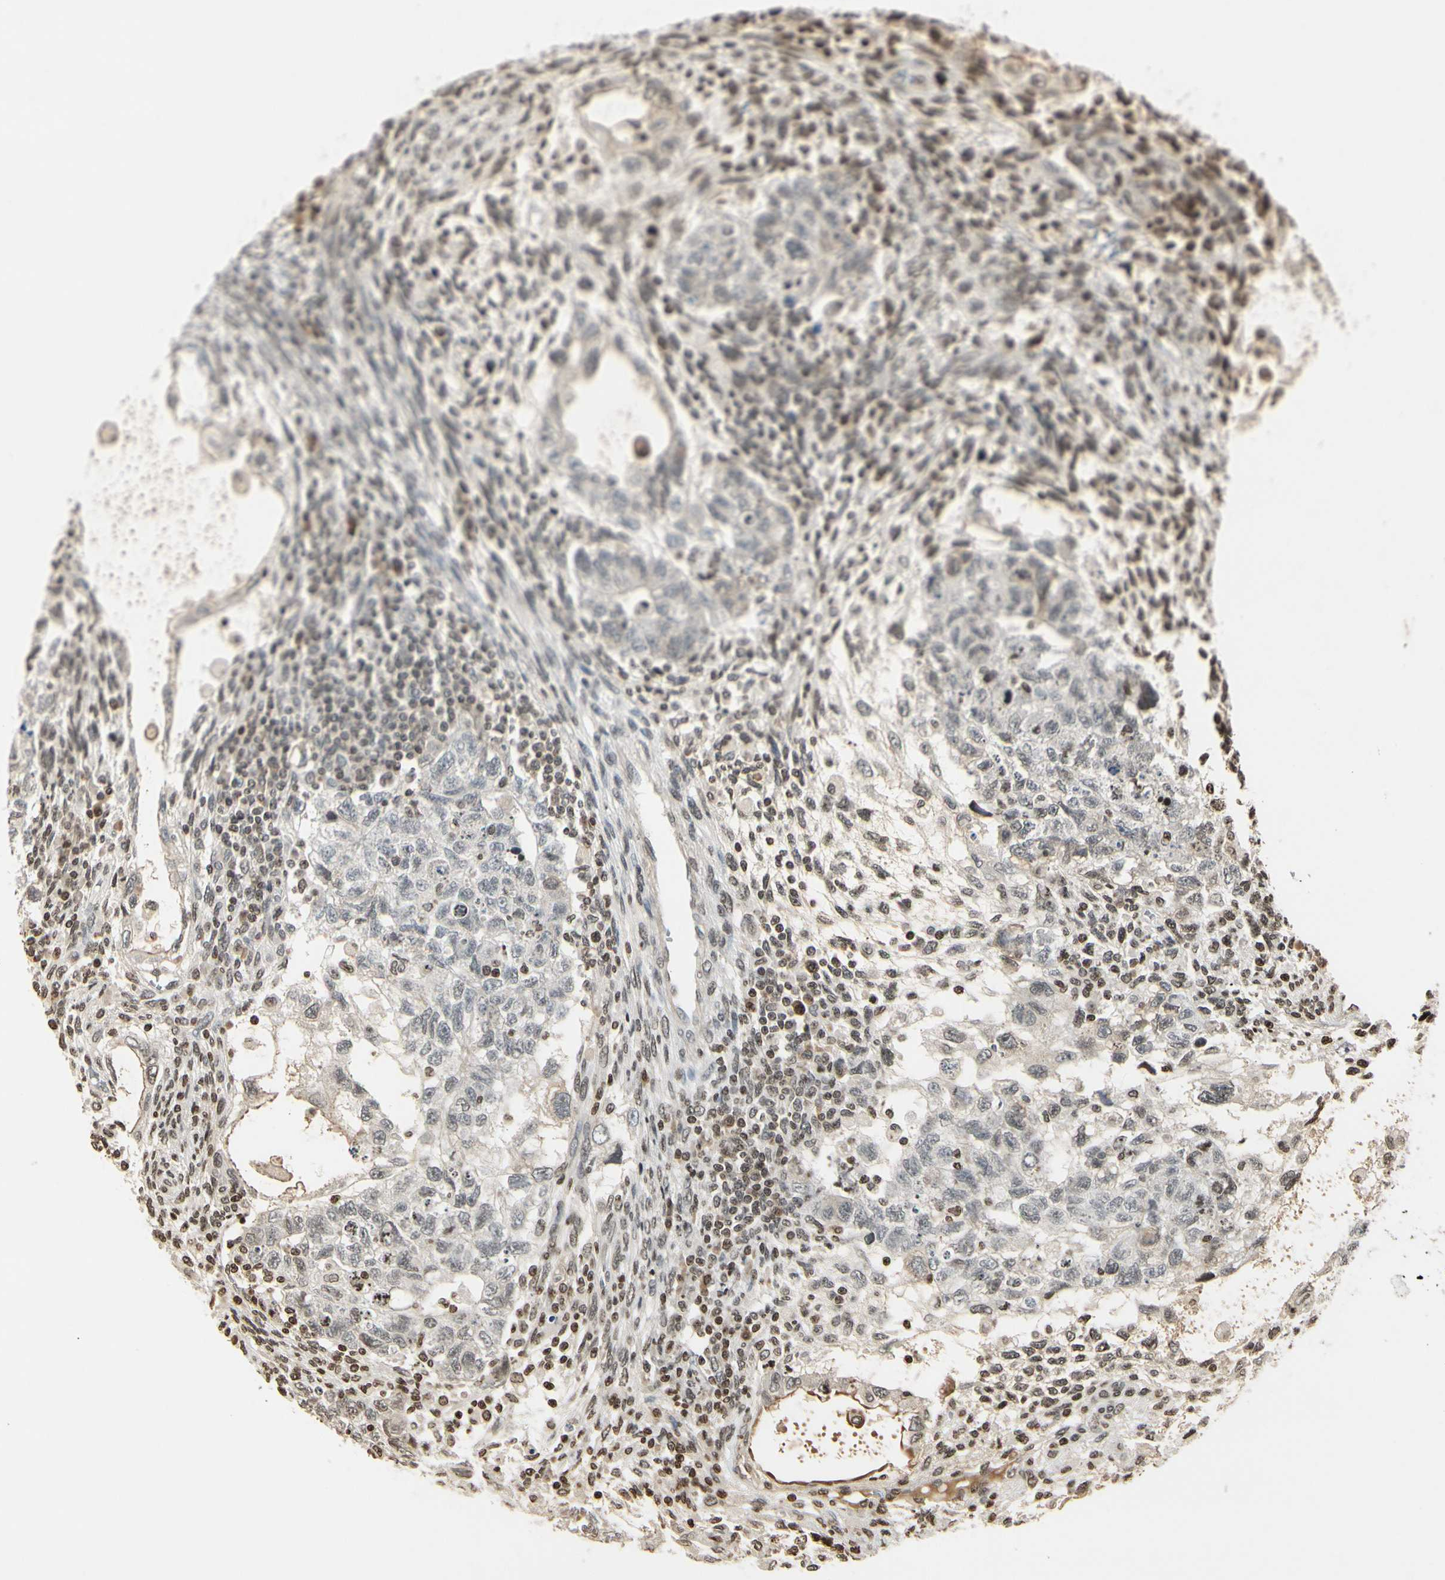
{"staining": {"intensity": "weak", "quantity": "<25%", "location": "nuclear"}, "tissue": "testis cancer", "cell_type": "Tumor cells", "image_type": "cancer", "snomed": [{"axis": "morphology", "description": "Normal tissue, NOS"}, {"axis": "morphology", "description": "Carcinoma, Embryonal, NOS"}, {"axis": "topography", "description": "Testis"}], "caption": "The IHC image has no significant positivity in tumor cells of testis cancer (embryonal carcinoma) tissue.", "gene": "RORA", "patient": {"sex": "male", "age": 36}}